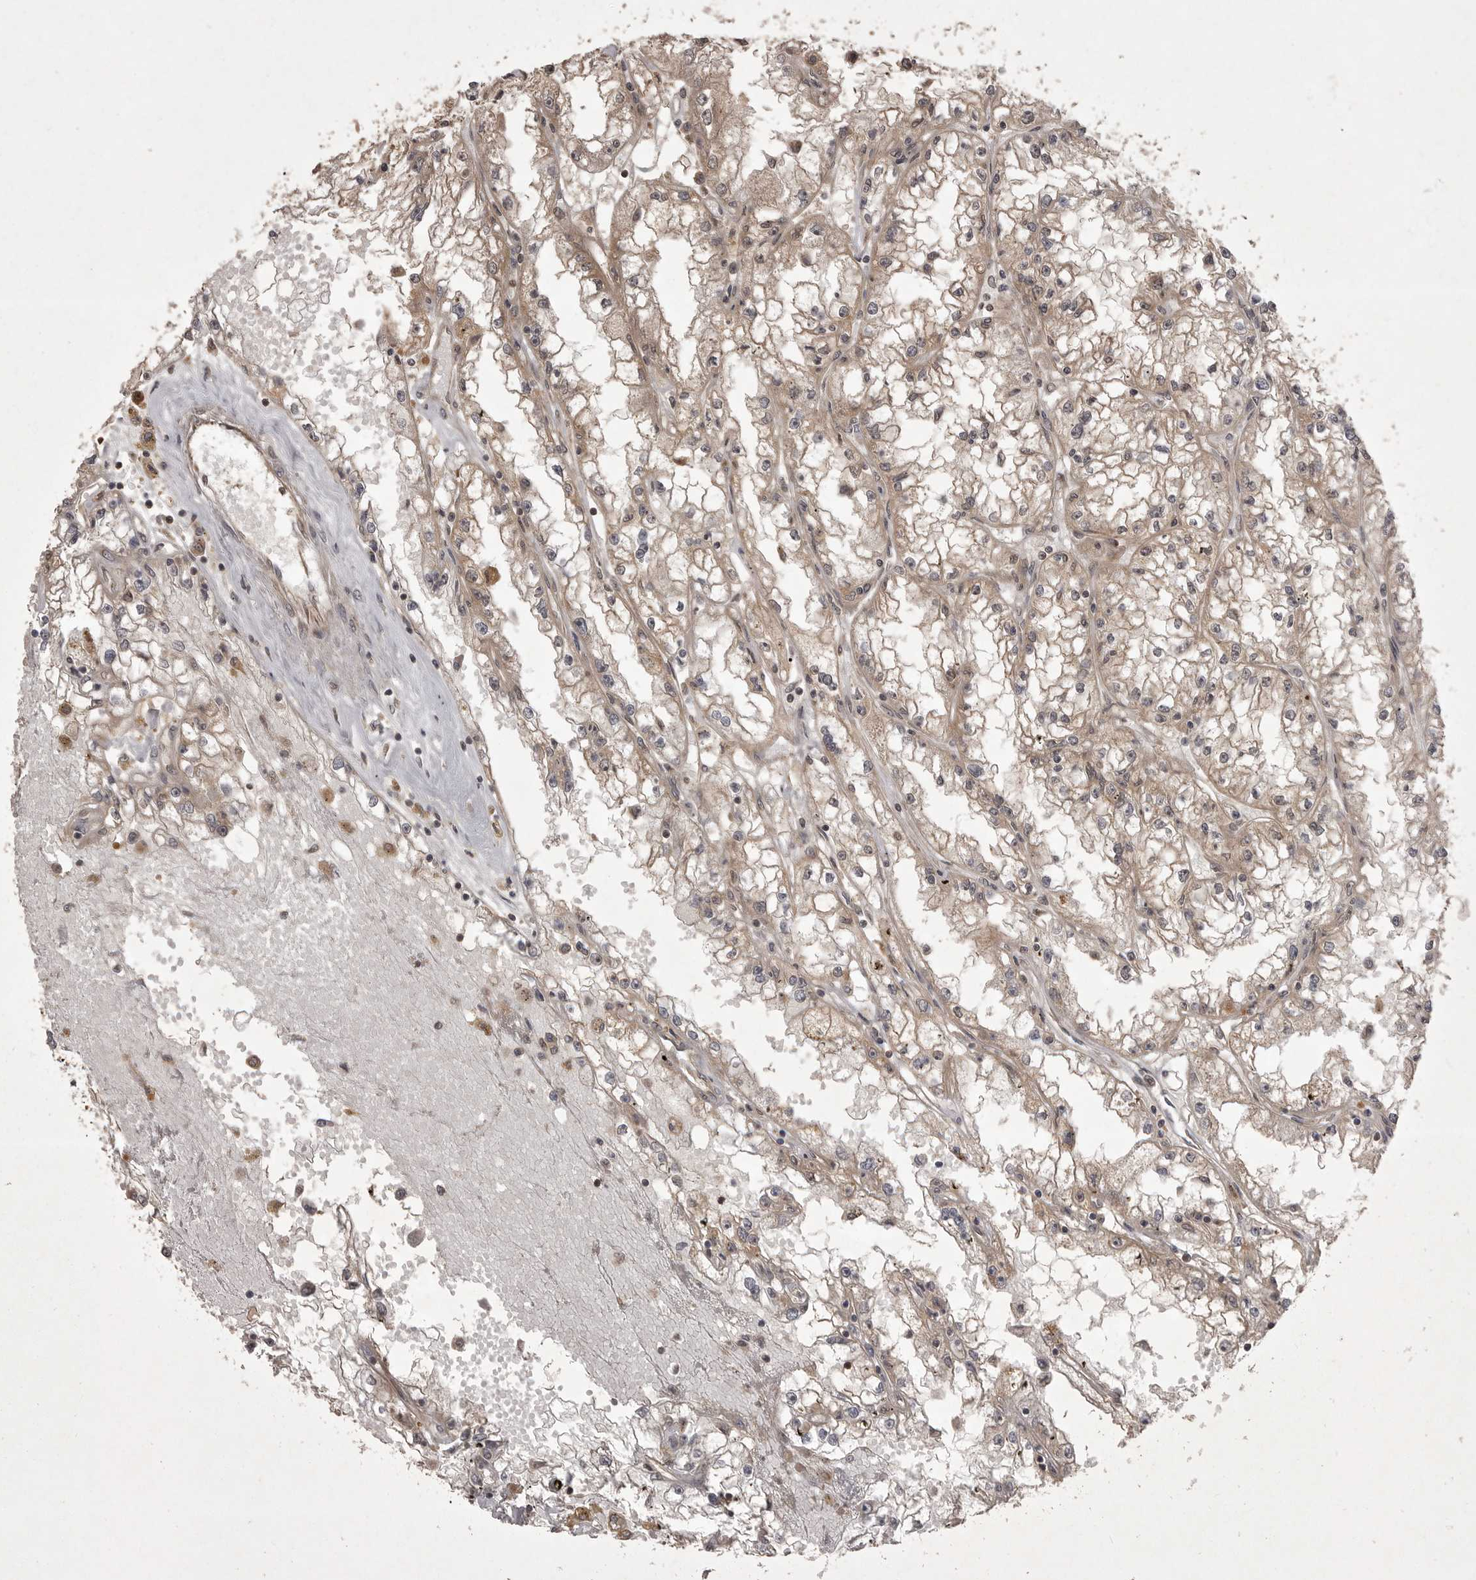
{"staining": {"intensity": "moderate", "quantity": ">75%", "location": "cytoplasmic/membranous"}, "tissue": "renal cancer", "cell_type": "Tumor cells", "image_type": "cancer", "snomed": [{"axis": "morphology", "description": "Adenocarcinoma, NOS"}, {"axis": "topography", "description": "Kidney"}], "caption": "Renal adenocarcinoma stained with DAB immunohistochemistry (IHC) reveals medium levels of moderate cytoplasmic/membranous positivity in about >75% of tumor cells.", "gene": "STK24", "patient": {"sex": "male", "age": 56}}